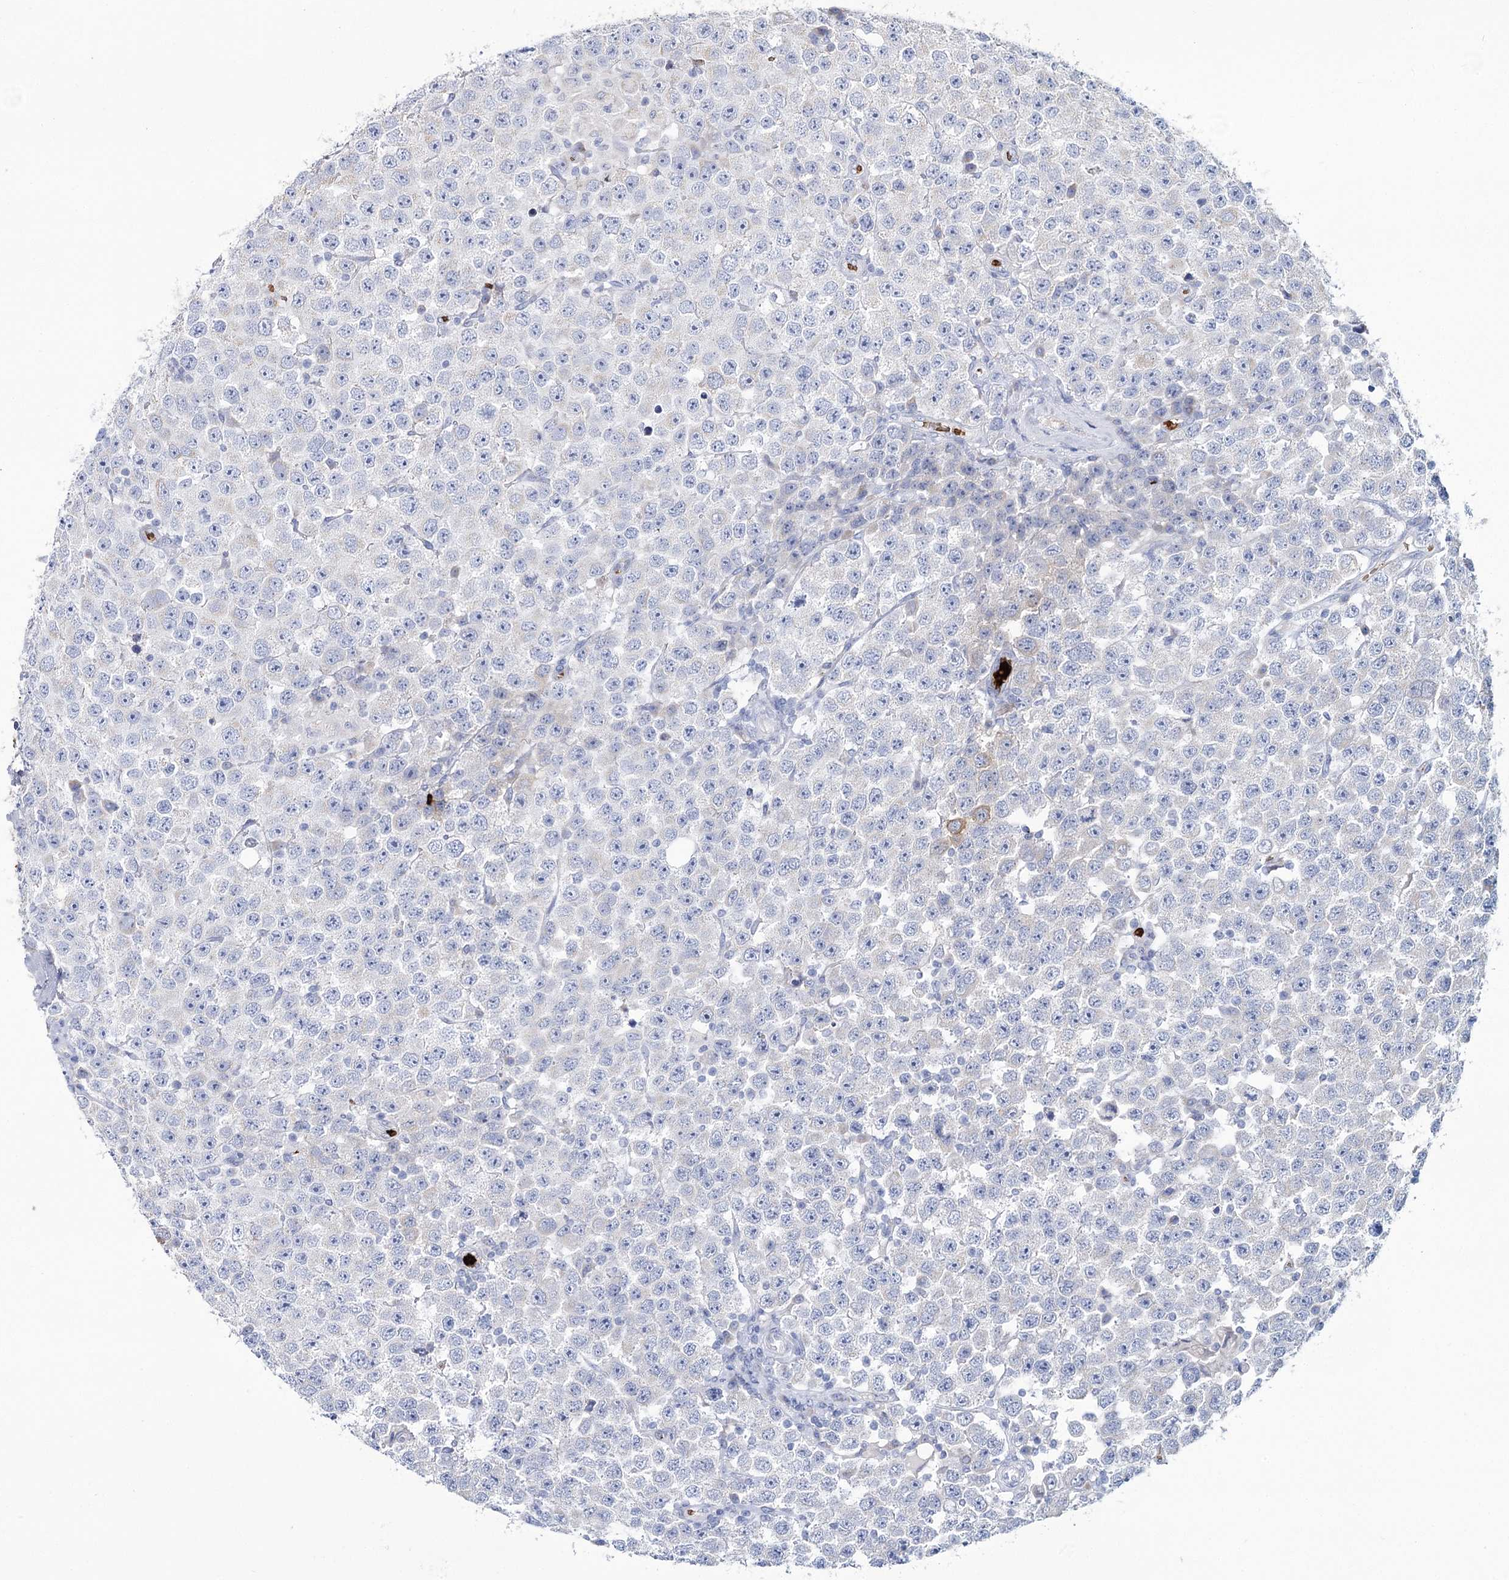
{"staining": {"intensity": "negative", "quantity": "none", "location": "none"}, "tissue": "testis cancer", "cell_type": "Tumor cells", "image_type": "cancer", "snomed": [{"axis": "morphology", "description": "Seminoma, NOS"}, {"axis": "topography", "description": "Testis"}], "caption": "High magnification brightfield microscopy of seminoma (testis) stained with DAB (brown) and counterstained with hematoxylin (blue): tumor cells show no significant staining. The staining is performed using DAB brown chromogen with nuclei counter-stained in using hematoxylin.", "gene": "GBF1", "patient": {"sex": "male", "age": 28}}